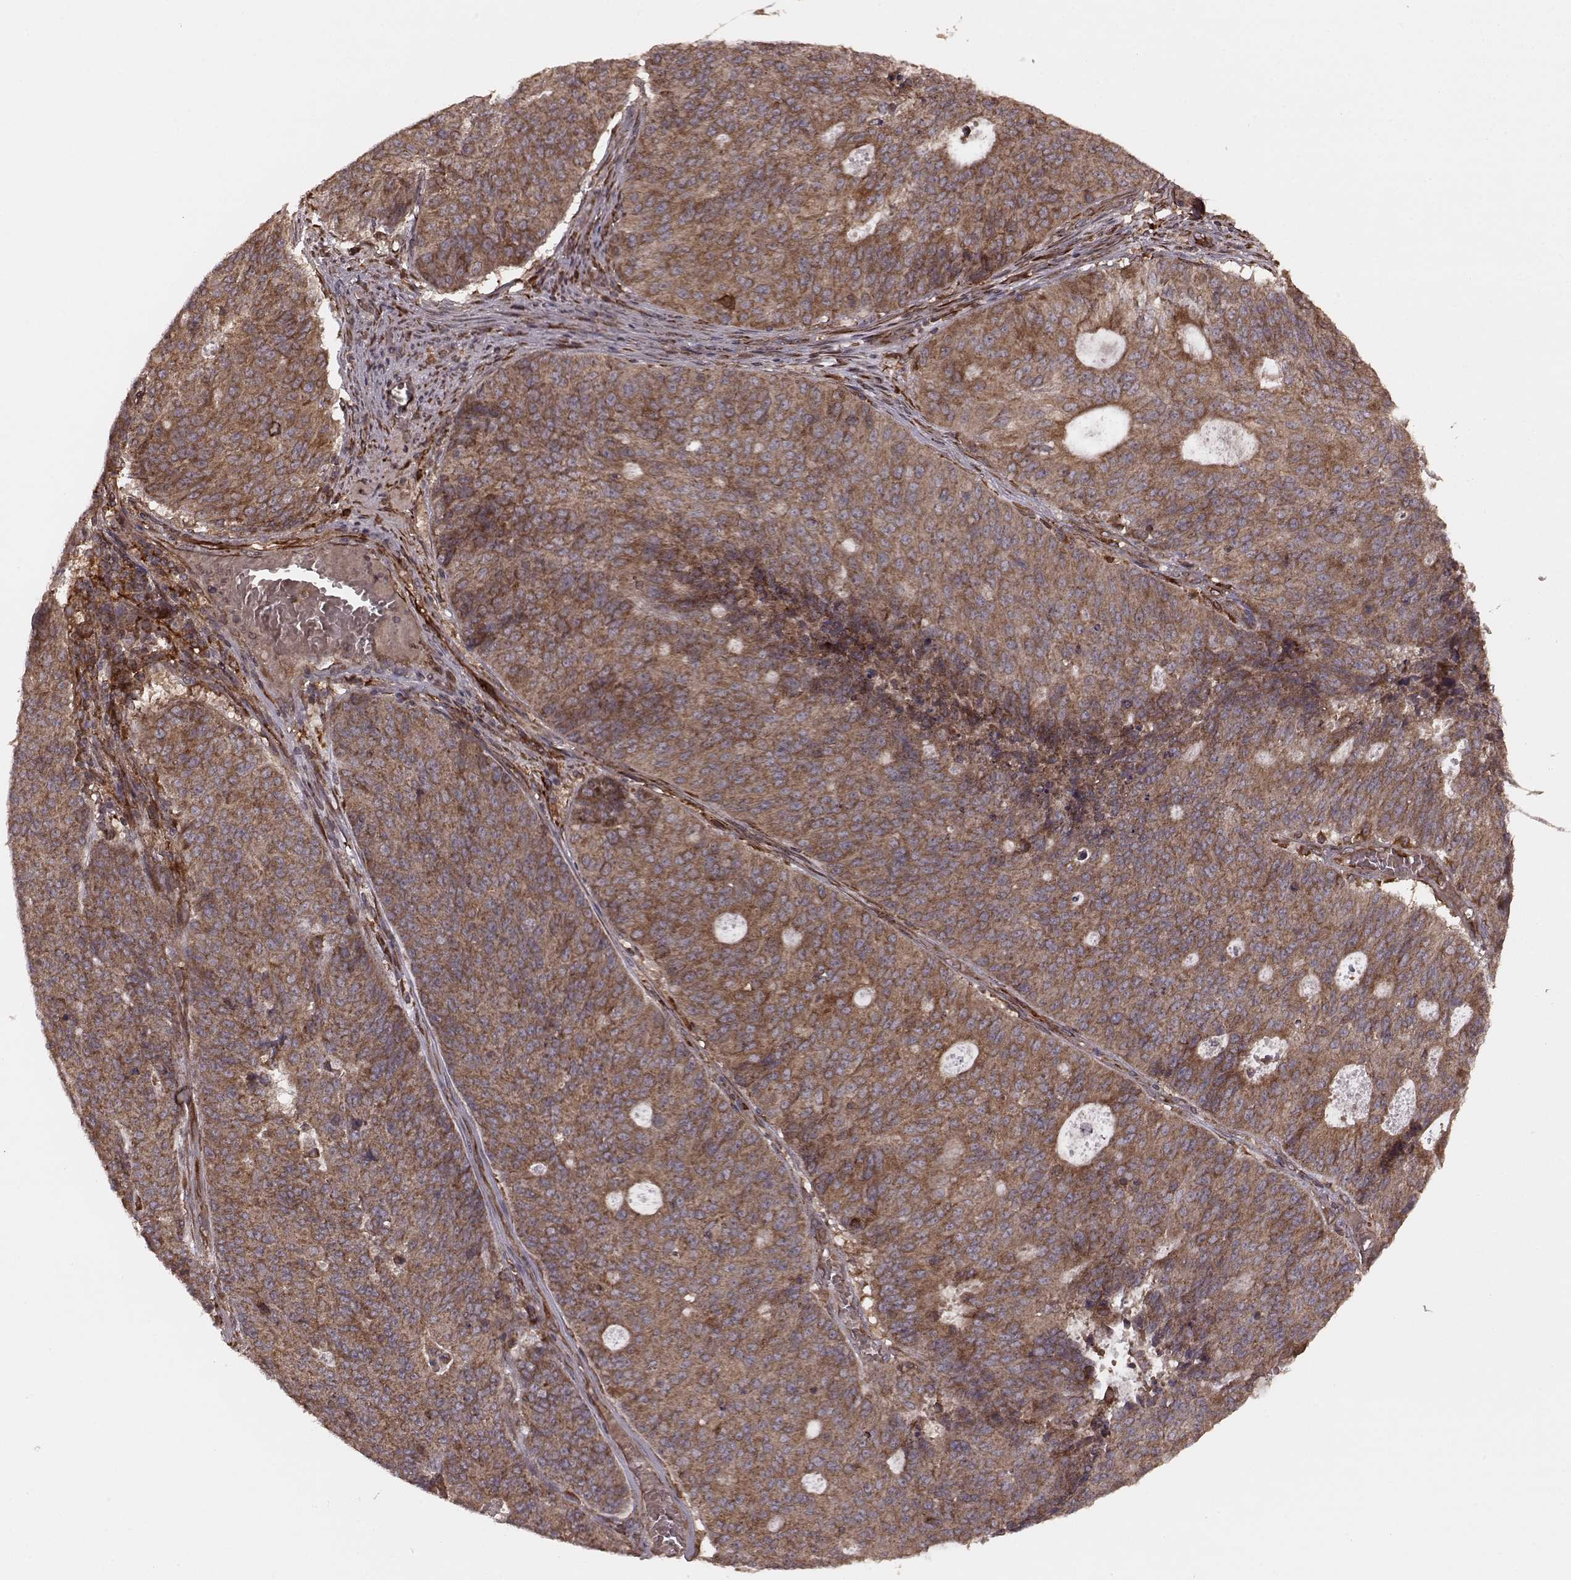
{"staining": {"intensity": "strong", "quantity": ">75%", "location": "cytoplasmic/membranous"}, "tissue": "endometrial cancer", "cell_type": "Tumor cells", "image_type": "cancer", "snomed": [{"axis": "morphology", "description": "Adenocarcinoma, NOS"}, {"axis": "topography", "description": "Endometrium"}], "caption": "A brown stain highlights strong cytoplasmic/membranous expression of a protein in human endometrial cancer tumor cells. (Brightfield microscopy of DAB IHC at high magnification).", "gene": "AGPAT1", "patient": {"sex": "female", "age": 82}}